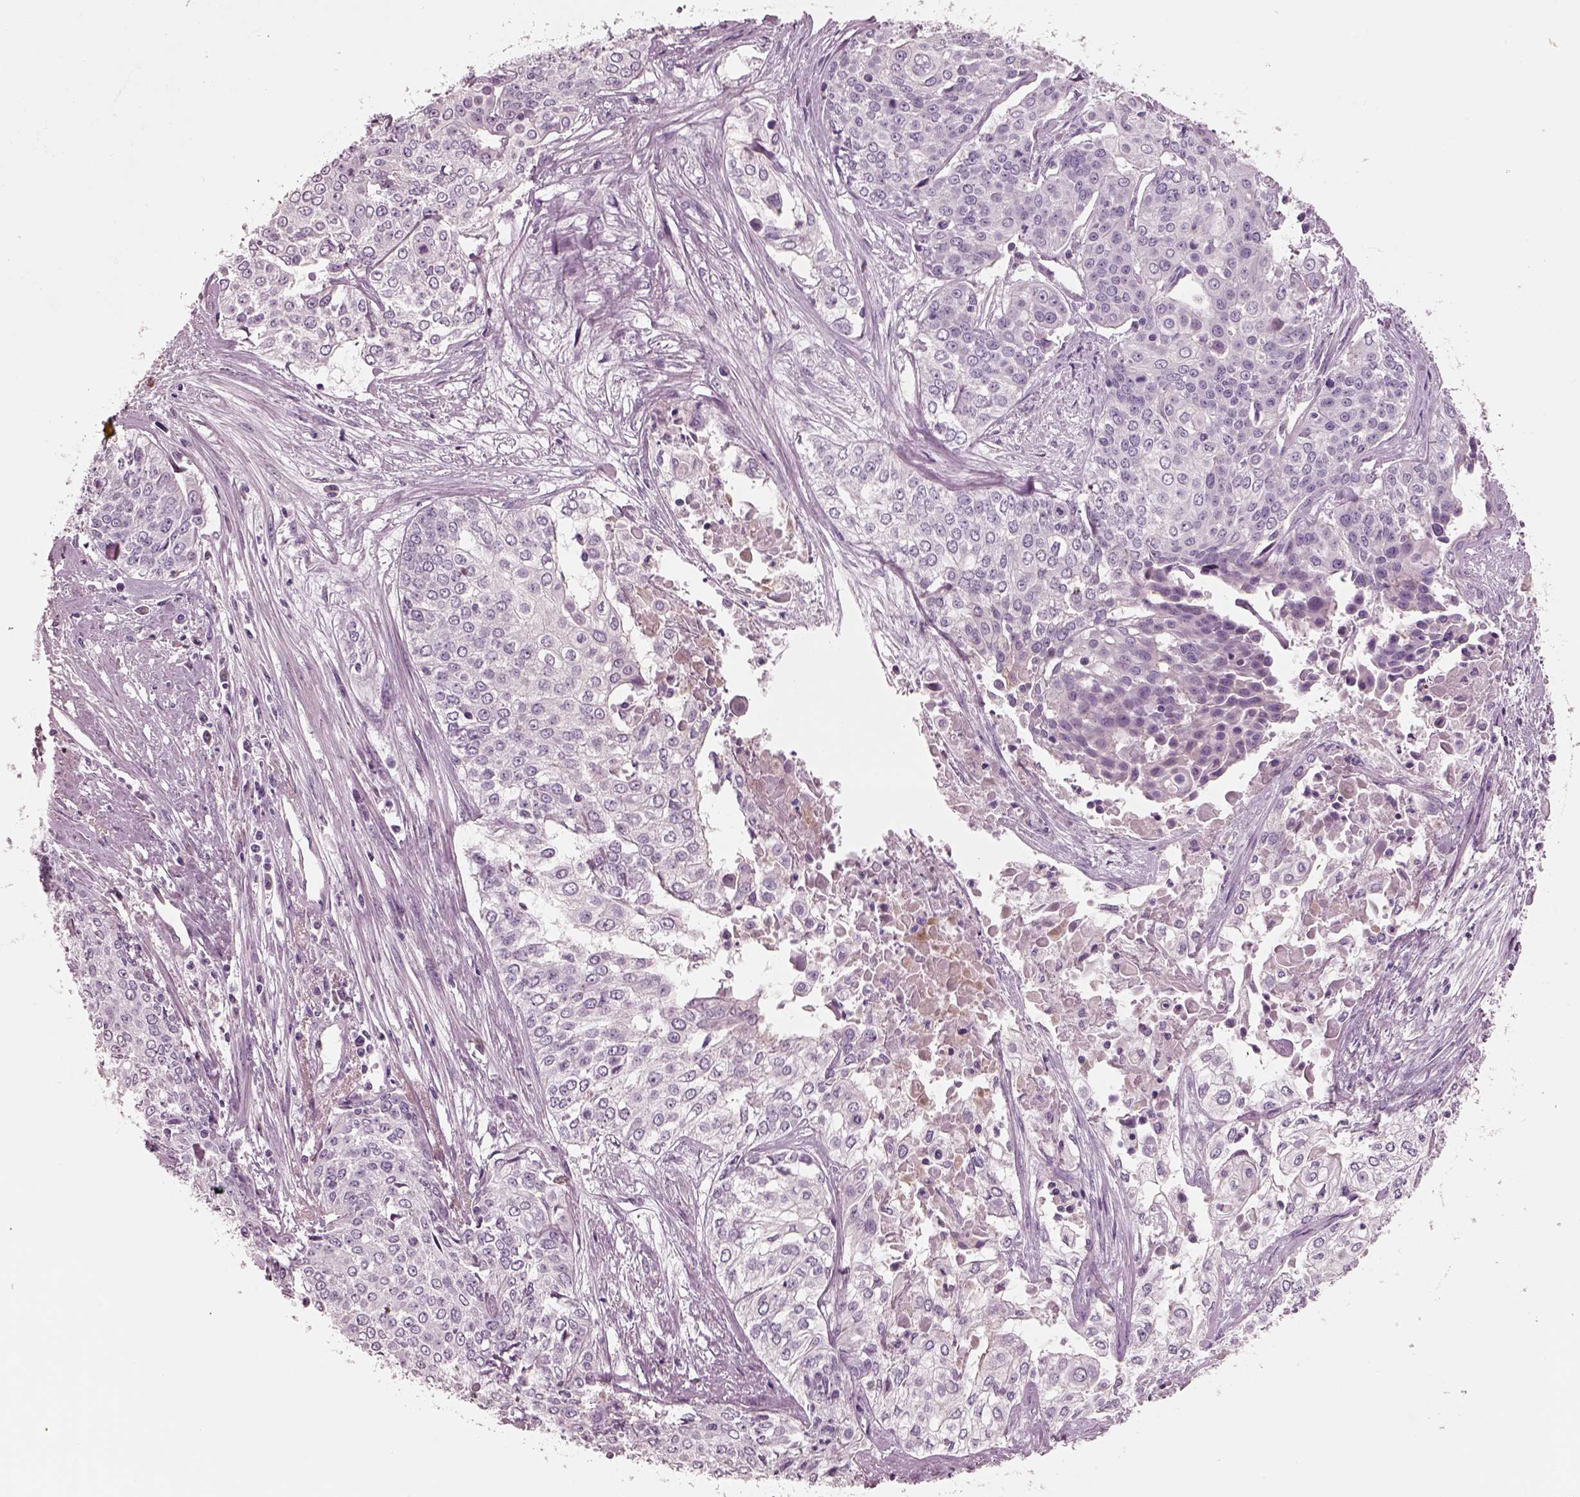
{"staining": {"intensity": "negative", "quantity": "none", "location": "none"}, "tissue": "cervical cancer", "cell_type": "Tumor cells", "image_type": "cancer", "snomed": [{"axis": "morphology", "description": "Squamous cell carcinoma, NOS"}, {"axis": "topography", "description": "Cervix"}], "caption": "Tumor cells show no significant protein expression in squamous cell carcinoma (cervical).", "gene": "IGLL1", "patient": {"sex": "female", "age": 39}}